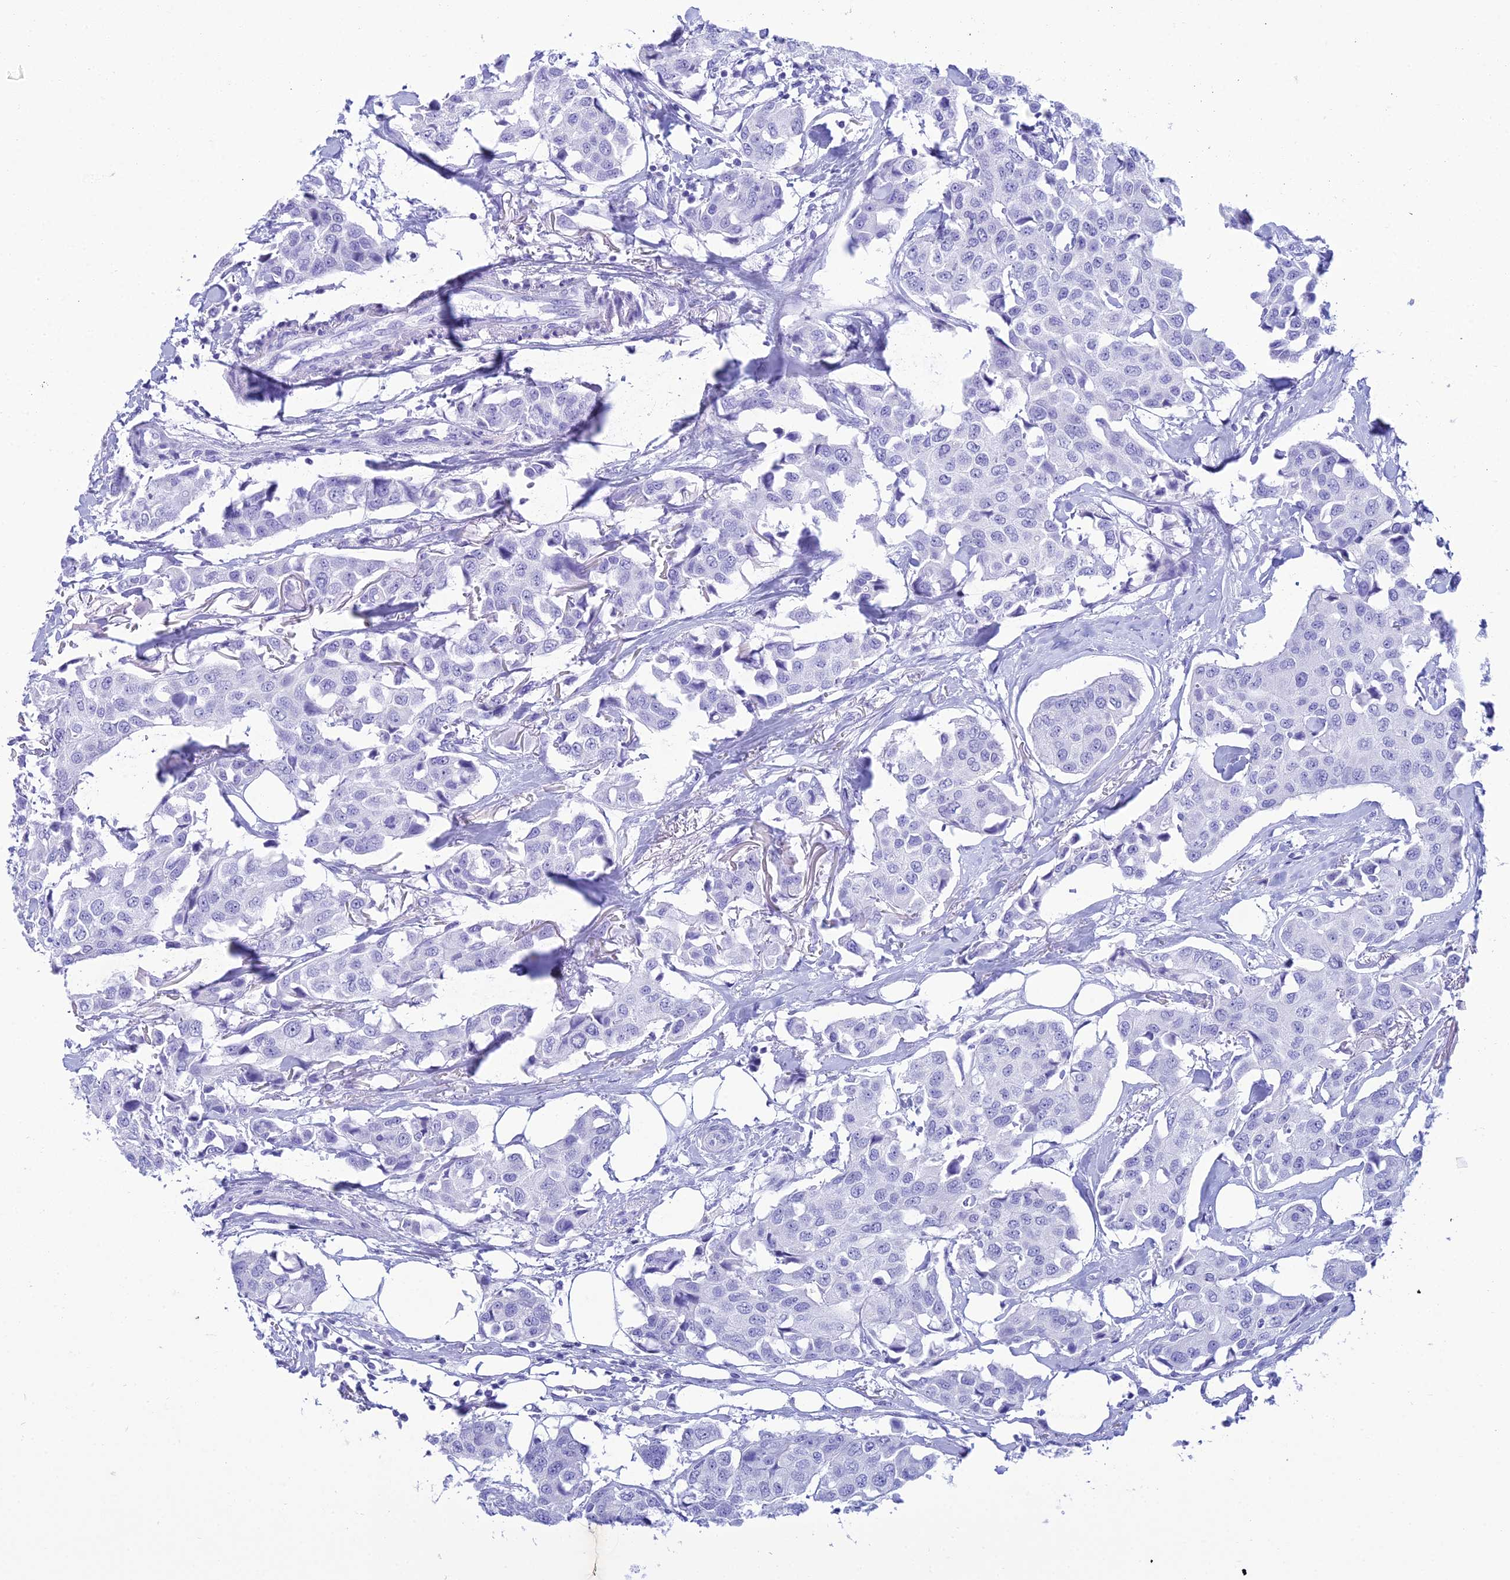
{"staining": {"intensity": "negative", "quantity": "none", "location": "none"}, "tissue": "breast cancer", "cell_type": "Tumor cells", "image_type": "cancer", "snomed": [{"axis": "morphology", "description": "Duct carcinoma"}, {"axis": "topography", "description": "Breast"}], "caption": "There is no significant positivity in tumor cells of breast invasive ductal carcinoma.", "gene": "ZNF442", "patient": {"sex": "female", "age": 80}}